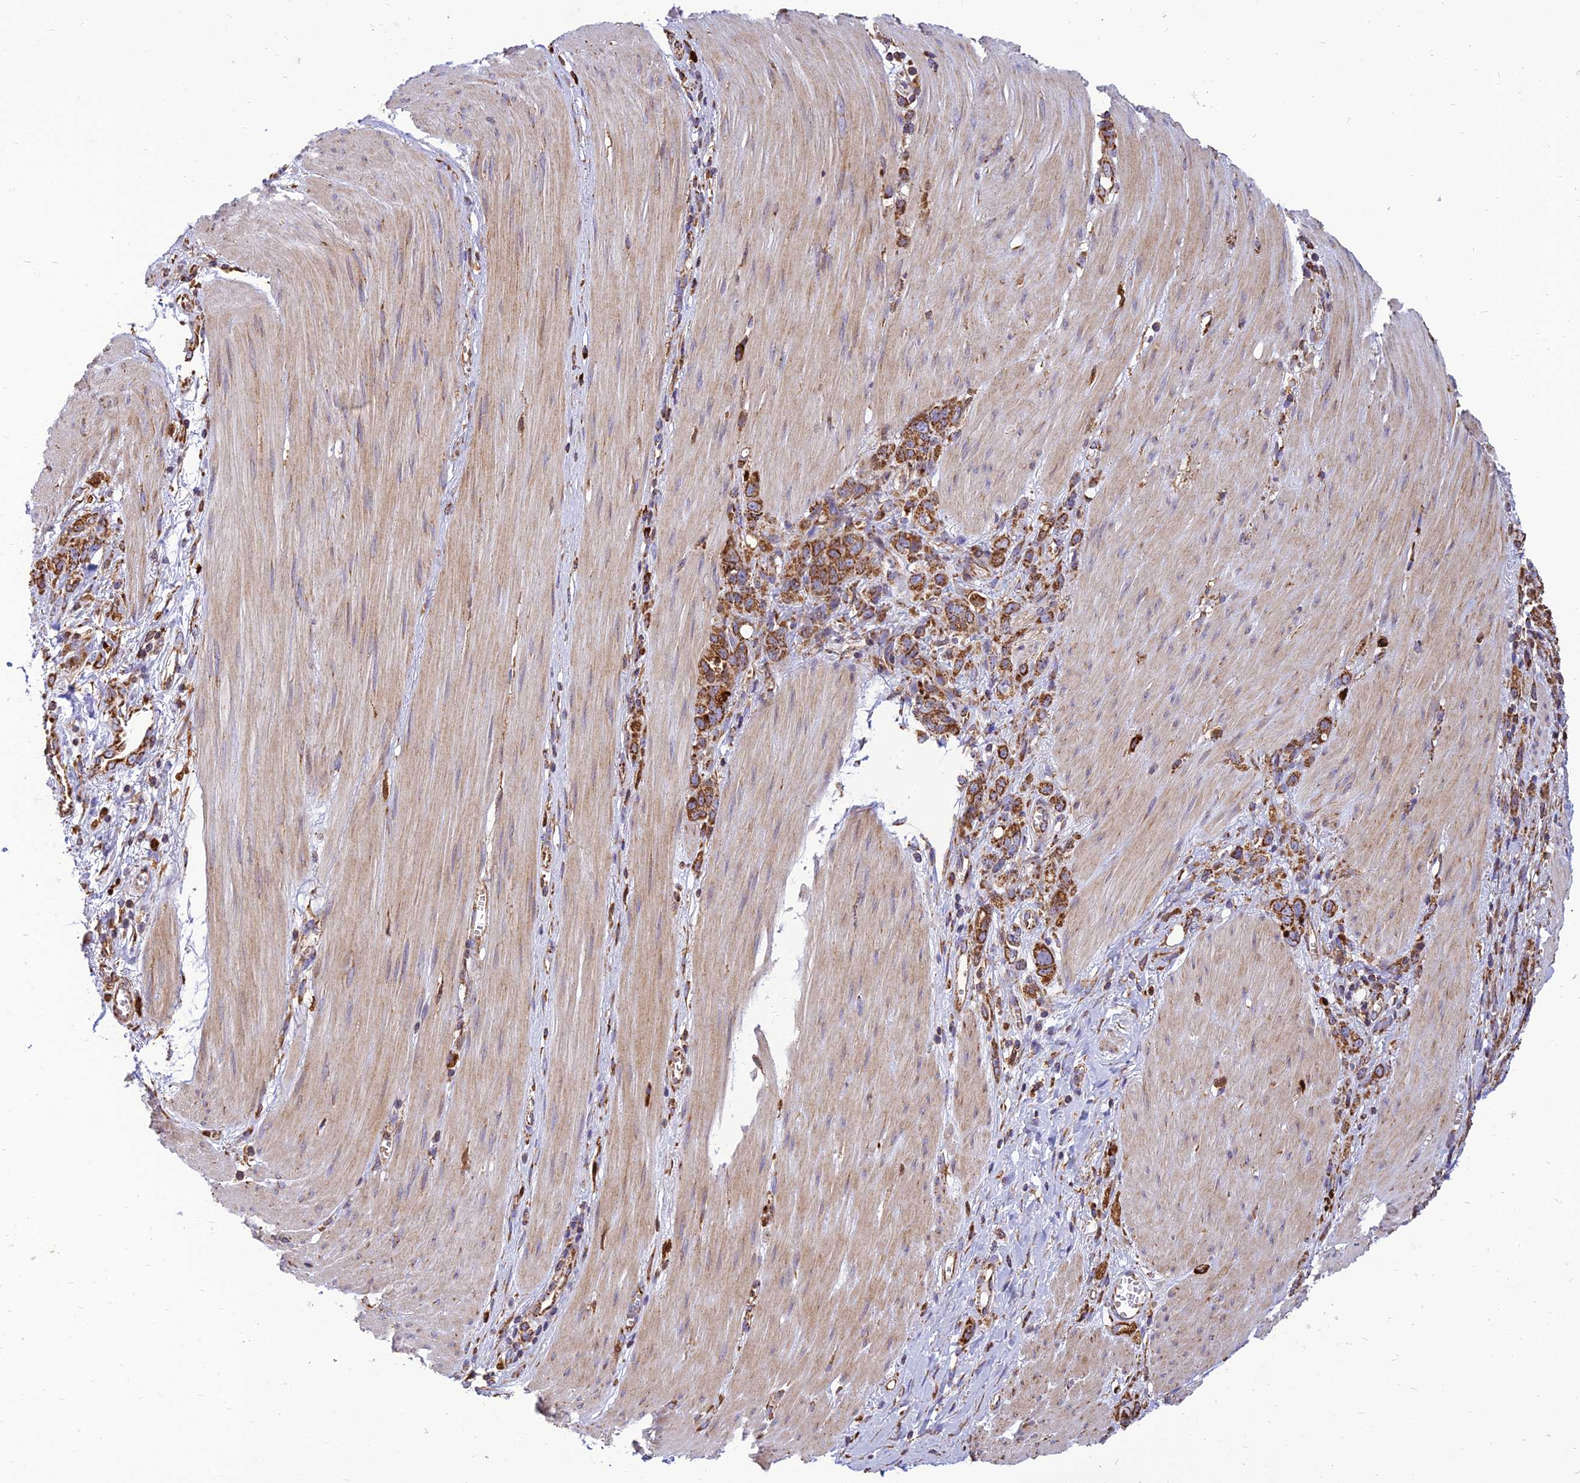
{"staining": {"intensity": "strong", "quantity": ">75%", "location": "cytoplasmic/membranous"}, "tissue": "stomach cancer", "cell_type": "Tumor cells", "image_type": "cancer", "snomed": [{"axis": "morphology", "description": "Adenocarcinoma, NOS"}, {"axis": "topography", "description": "Stomach"}], "caption": "Strong cytoplasmic/membranous protein staining is seen in about >75% of tumor cells in adenocarcinoma (stomach).", "gene": "THUMPD2", "patient": {"sex": "female", "age": 76}}